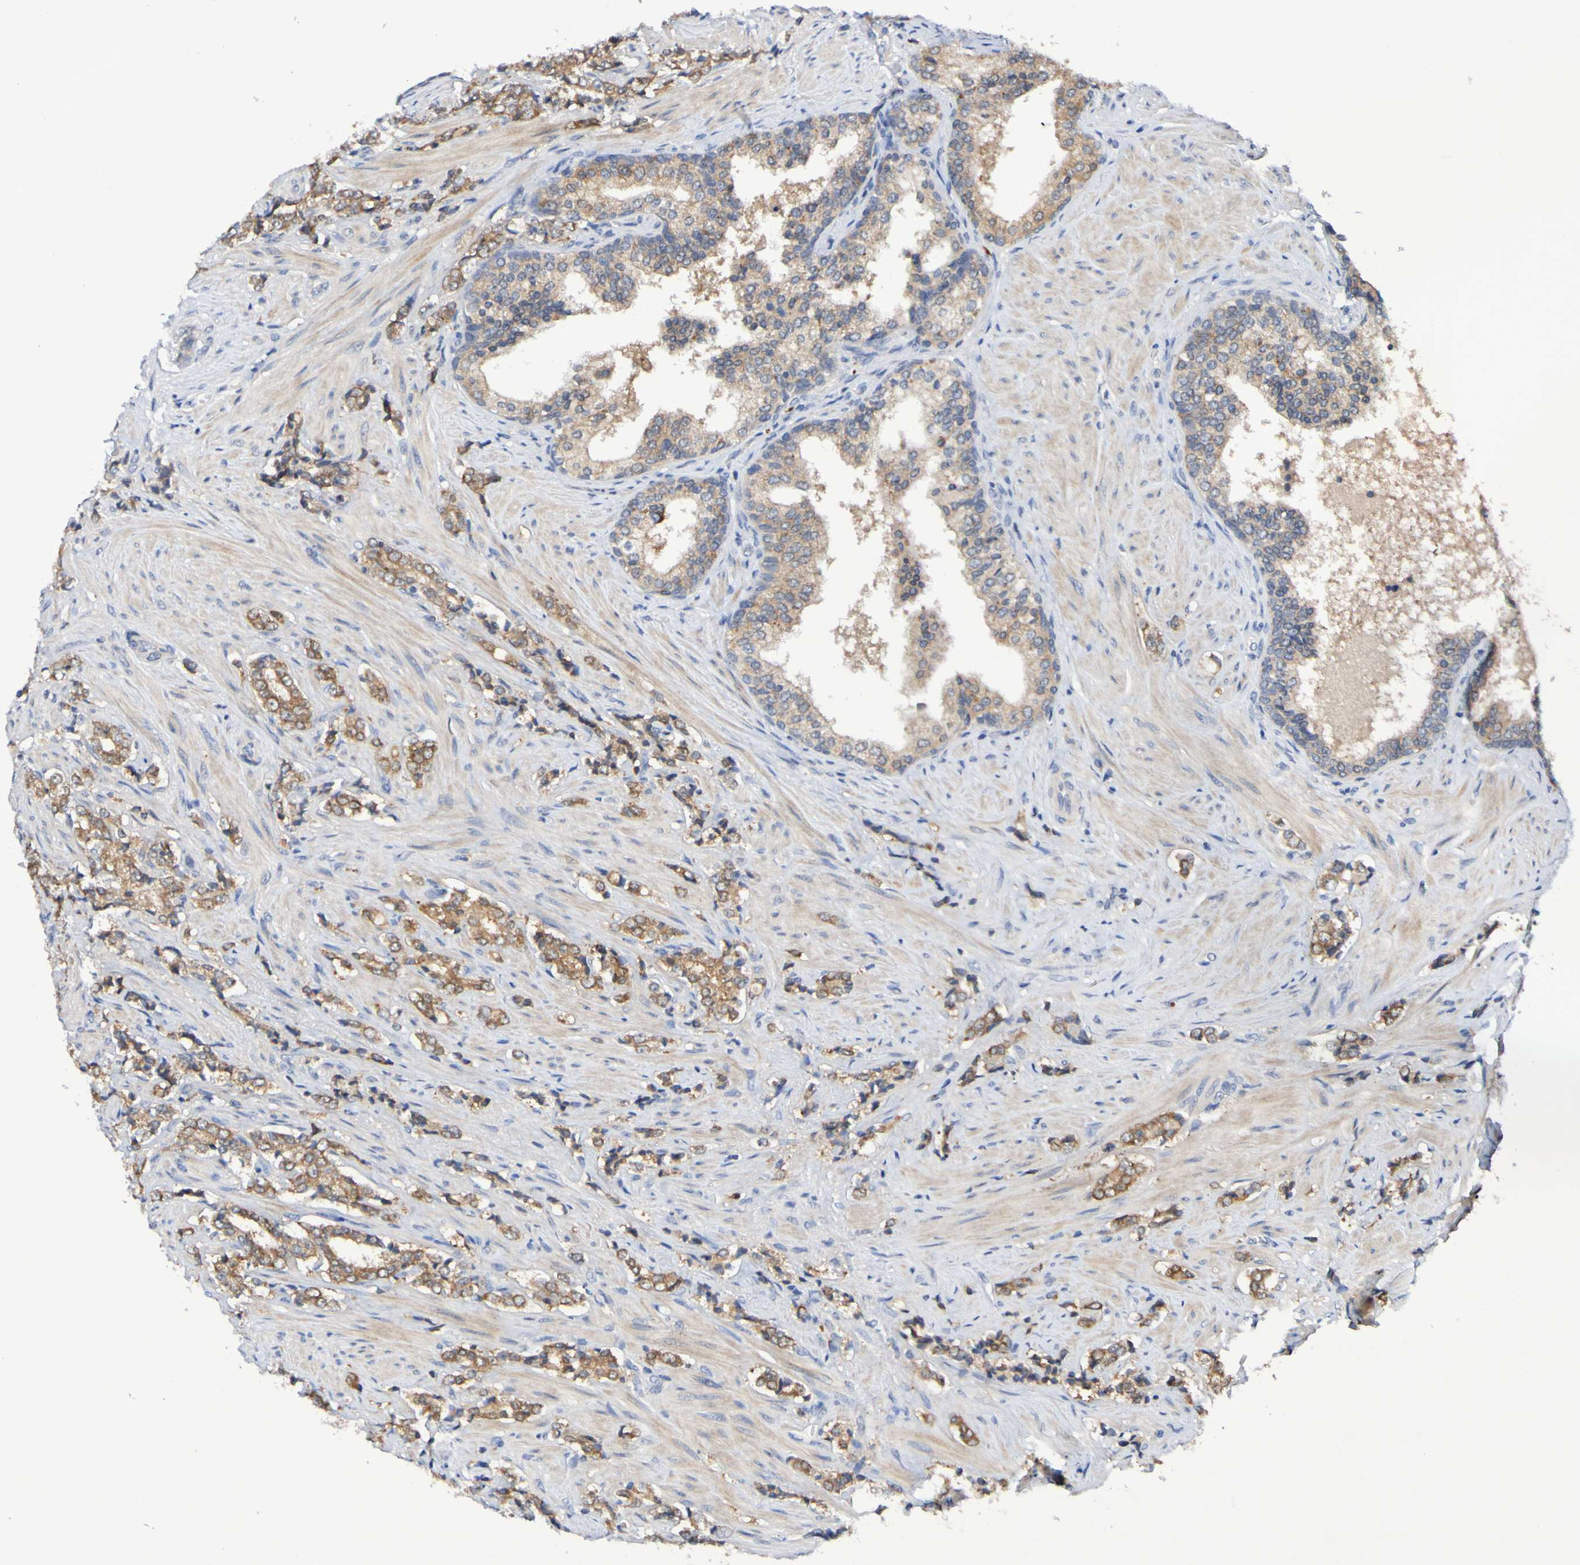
{"staining": {"intensity": "moderate", "quantity": ">75%", "location": "cytoplasmic/membranous"}, "tissue": "prostate cancer", "cell_type": "Tumor cells", "image_type": "cancer", "snomed": [{"axis": "morphology", "description": "Adenocarcinoma, Low grade"}, {"axis": "topography", "description": "Prostate"}], "caption": "Approximately >75% of tumor cells in prostate cancer reveal moderate cytoplasmic/membranous protein expression as visualized by brown immunohistochemical staining.", "gene": "PTP4A2", "patient": {"sex": "male", "age": 60}}